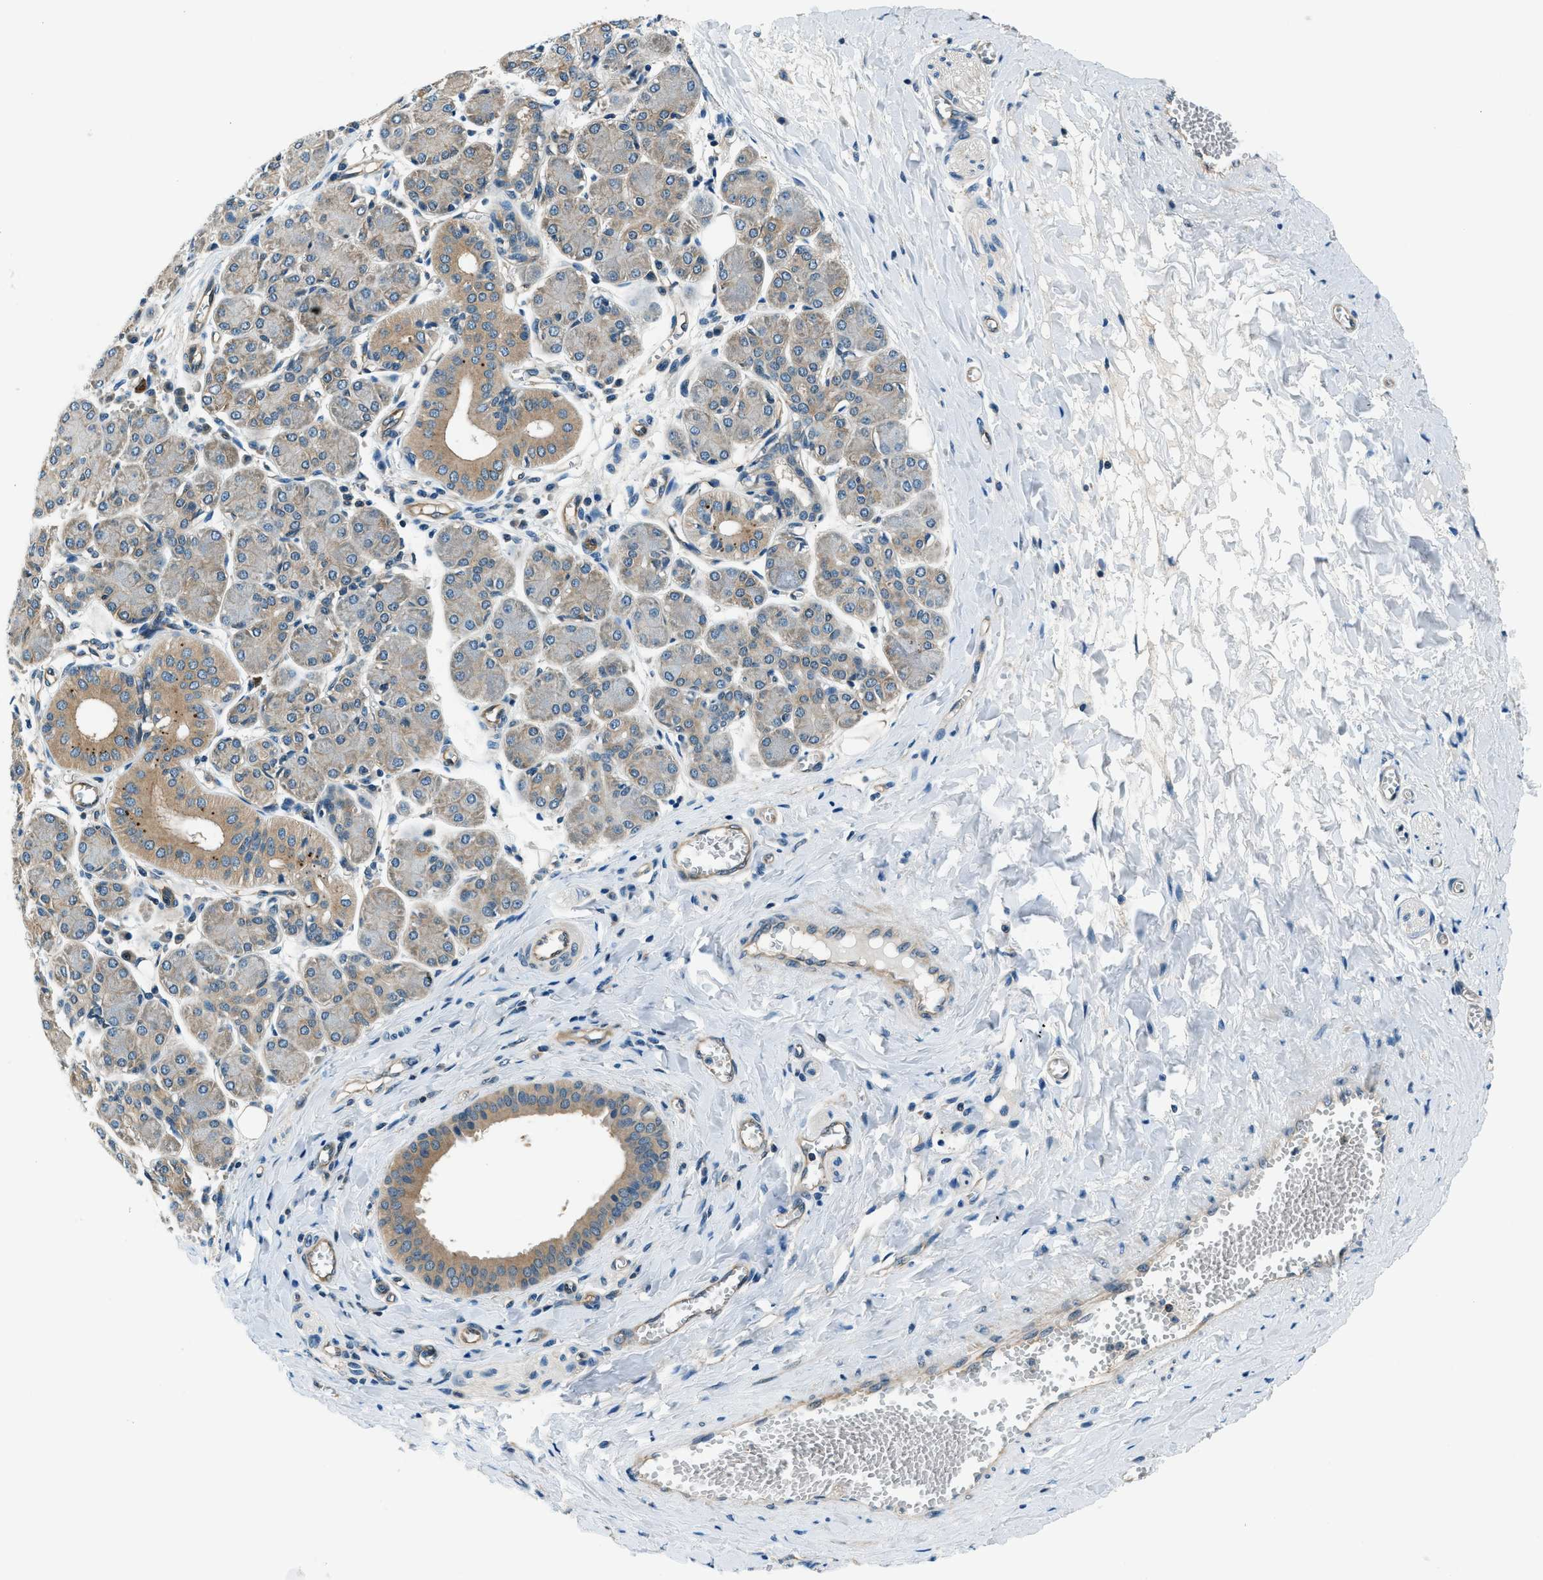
{"staining": {"intensity": "moderate", "quantity": "25%-75%", "location": "cytoplasmic/membranous"}, "tissue": "salivary gland", "cell_type": "Glandular cells", "image_type": "normal", "snomed": [{"axis": "morphology", "description": "Normal tissue, NOS"}, {"axis": "morphology", "description": "Inflammation, NOS"}, {"axis": "topography", "description": "Lymph node"}, {"axis": "topography", "description": "Salivary gland"}], "caption": "Glandular cells demonstrate medium levels of moderate cytoplasmic/membranous staining in about 25%-75% of cells in benign salivary gland.", "gene": "SLC19A2", "patient": {"sex": "male", "age": 3}}